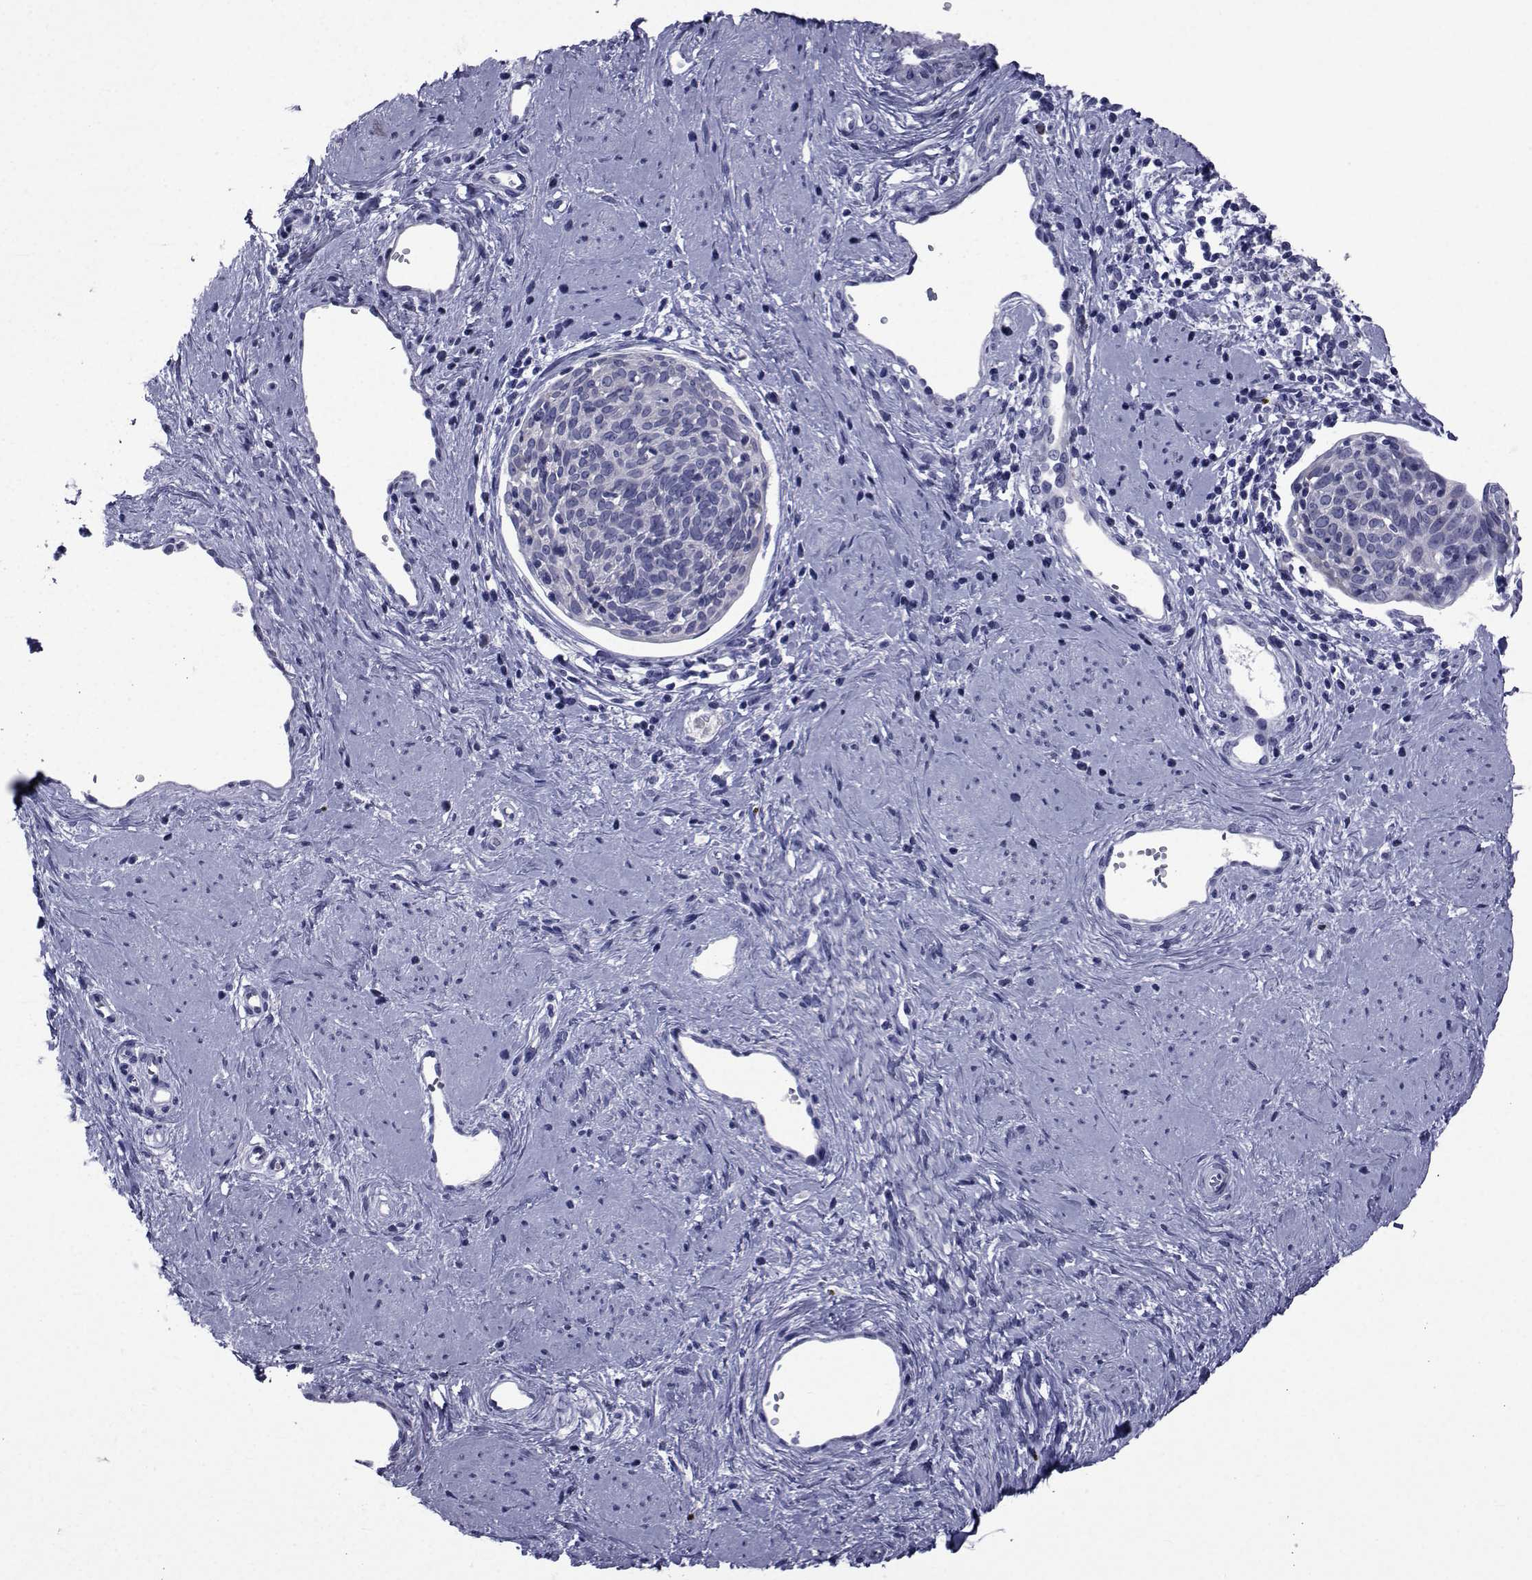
{"staining": {"intensity": "negative", "quantity": "none", "location": "none"}, "tissue": "cervical cancer", "cell_type": "Tumor cells", "image_type": "cancer", "snomed": [{"axis": "morphology", "description": "Squamous cell carcinoma, NOS"}, {"axis": "topography", "description": "Cervix"}], "caption": "This is a micrograph of IHC staining of squamous cell carcinoma (cervical), which shows no positivity in tumor cells.", "gene": "ROPN1", "patient": {"sex": "female", "age": 39}}